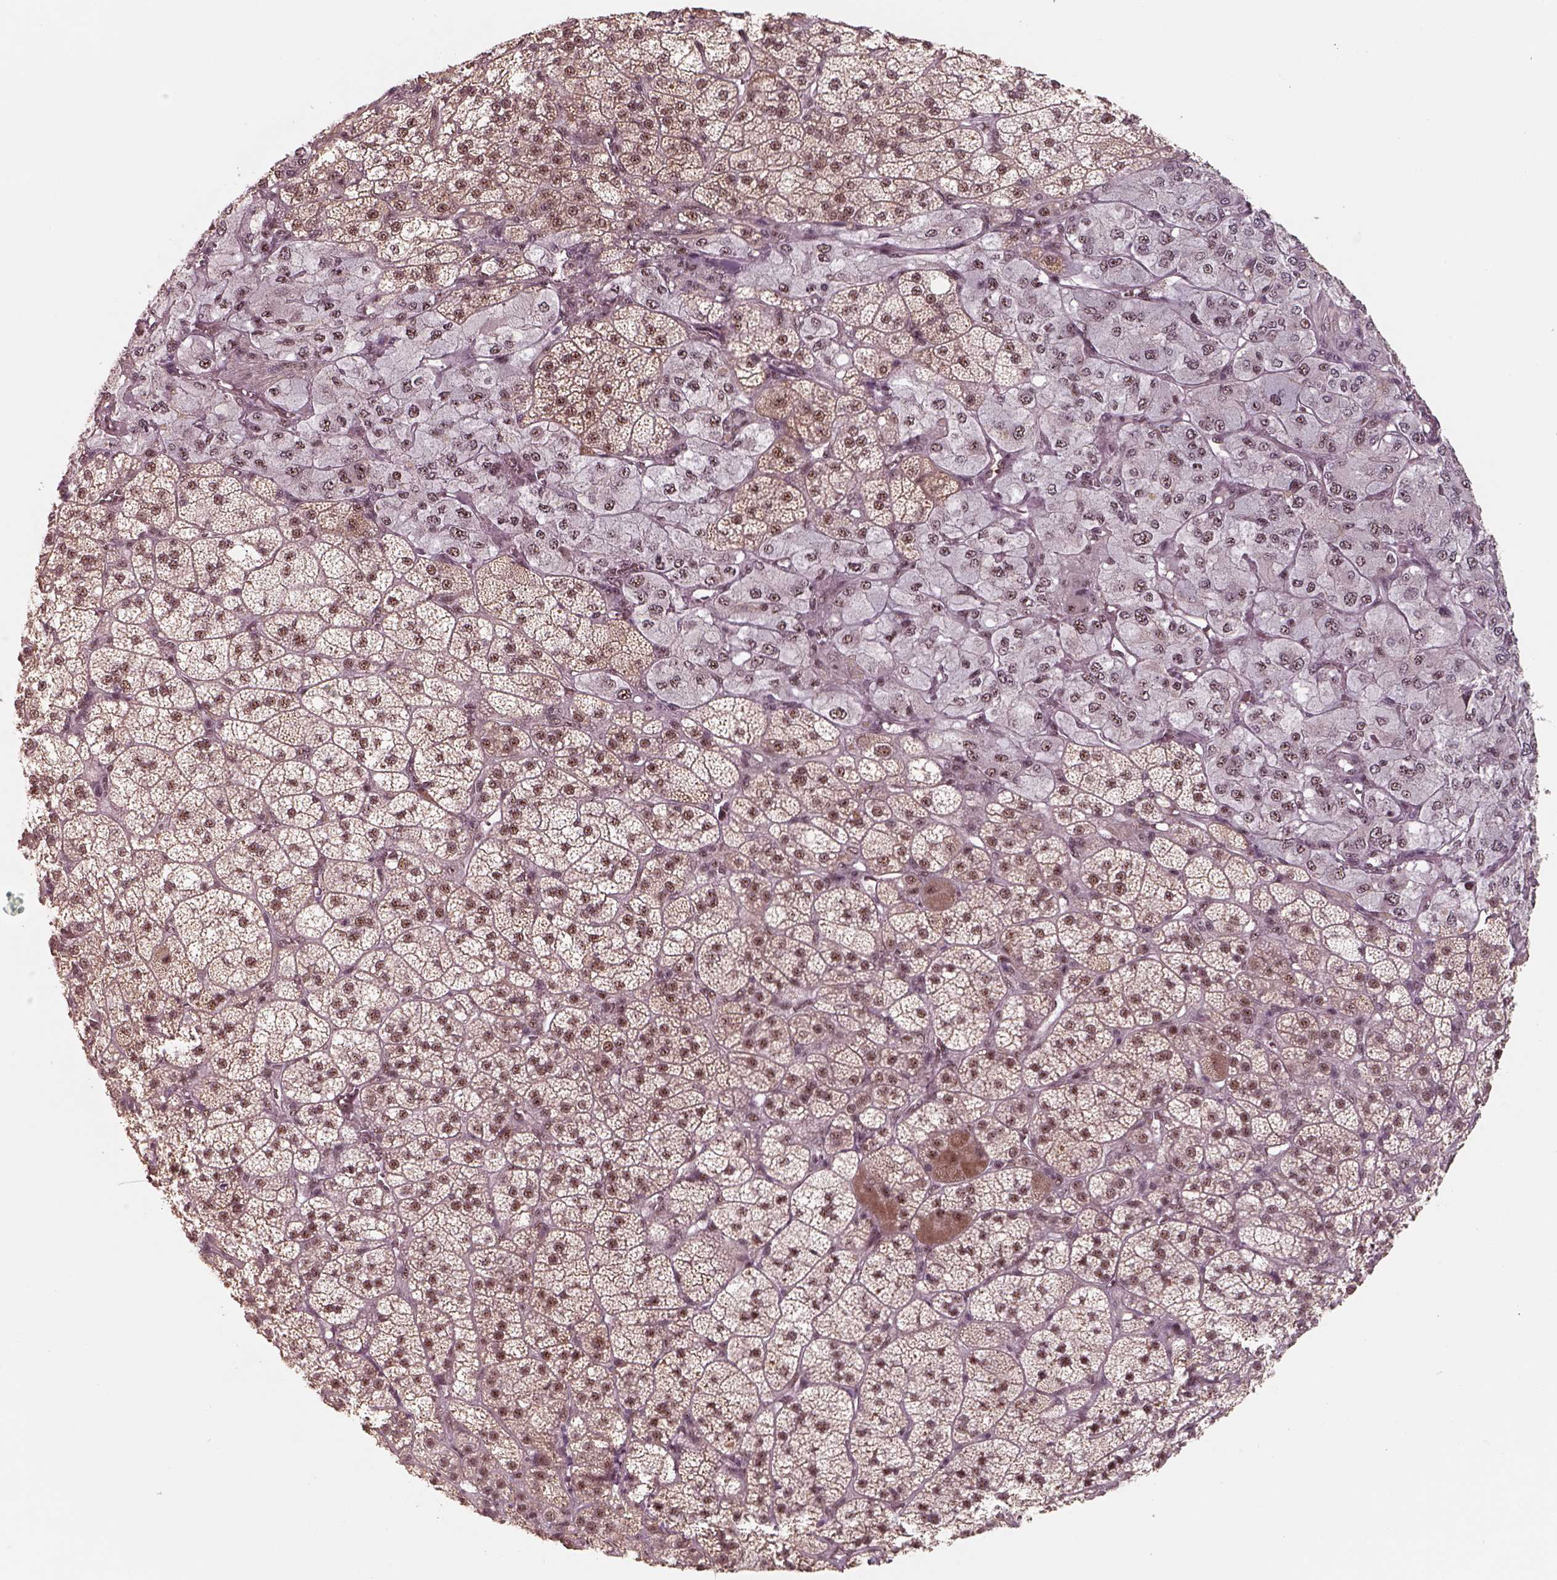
{"staining": {"intensity": "strong", "quantity": ">75%", "location": "nuclear"}, "tissue": "adrenal gland", "cell_type": "Glandular cells", "image_type": "normal", "snomed": [{"axis": "morphology", "description": "Normal tissue, NOS"}, {"axis": "topography", "description": "Adrenal gland"}], "caption": "Normal adrenal gland was stained to show a protein in brown. There is high levels of strong nuclear staining in approximately >75% of glandular cells. Immunohistochemistry (ihc) stains the protein in brown and the nuclei are stained blue.", "gene": "ATXN7L3", "patient": {"sex": "female", "age": 60}}